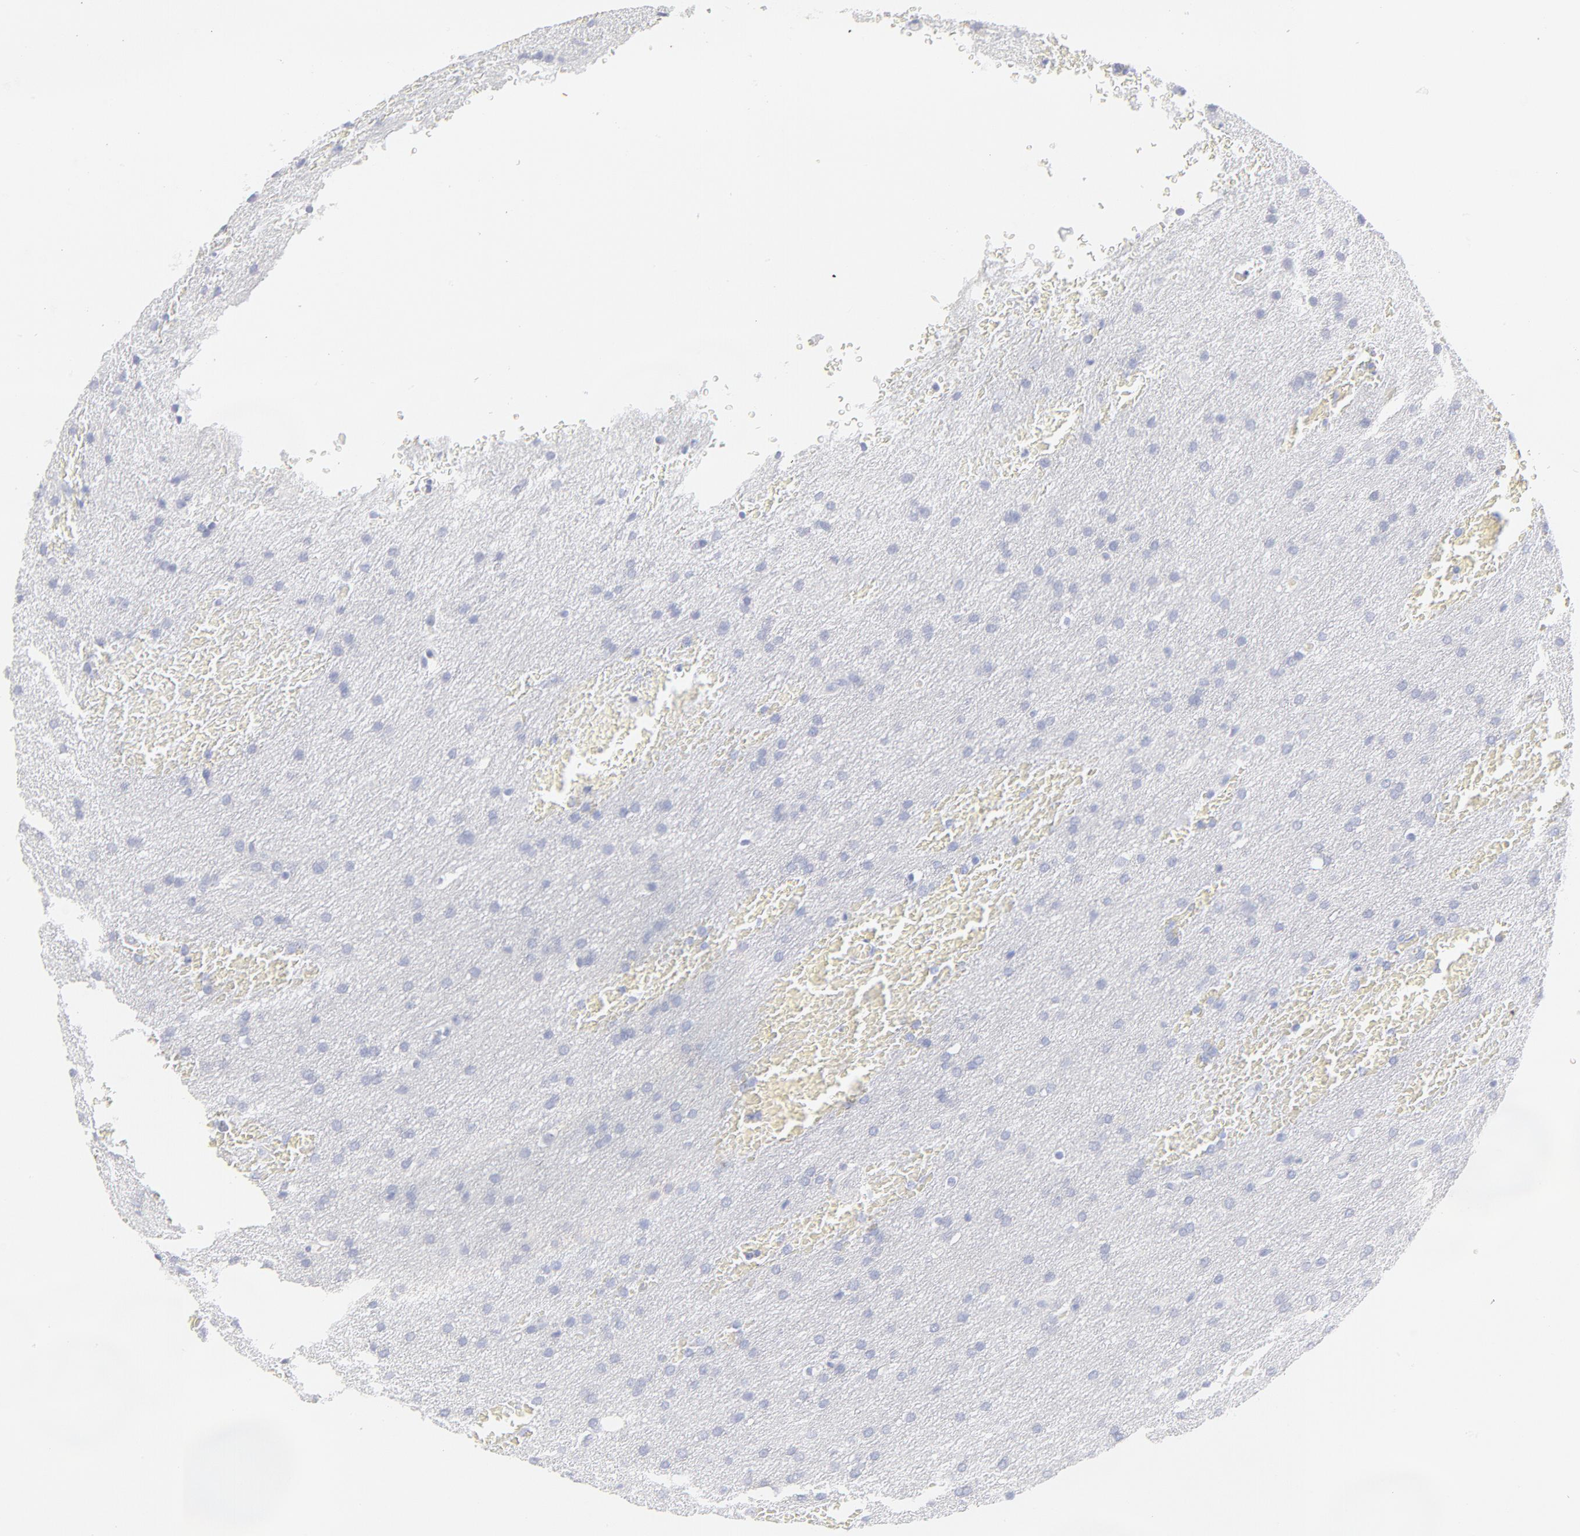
{"staining": {"intensity": "negative", "quantity": "none", "location": "none"}, "tissue": "glioma", "cell_type": "Tumor cells", "image_type": "cancer", "snomed": [{"axis": "morphology", "description": "Glioma, malignant, Low grade"}, {"axis": "topography", "description": "Brain"}], "caption": "This is a photomicrograph of IHC staining of malignant low-grade glioma, which shows no expression in tumor cells.", "gene": "ELF3", "patient": {"sex": "female", "age": 32}}